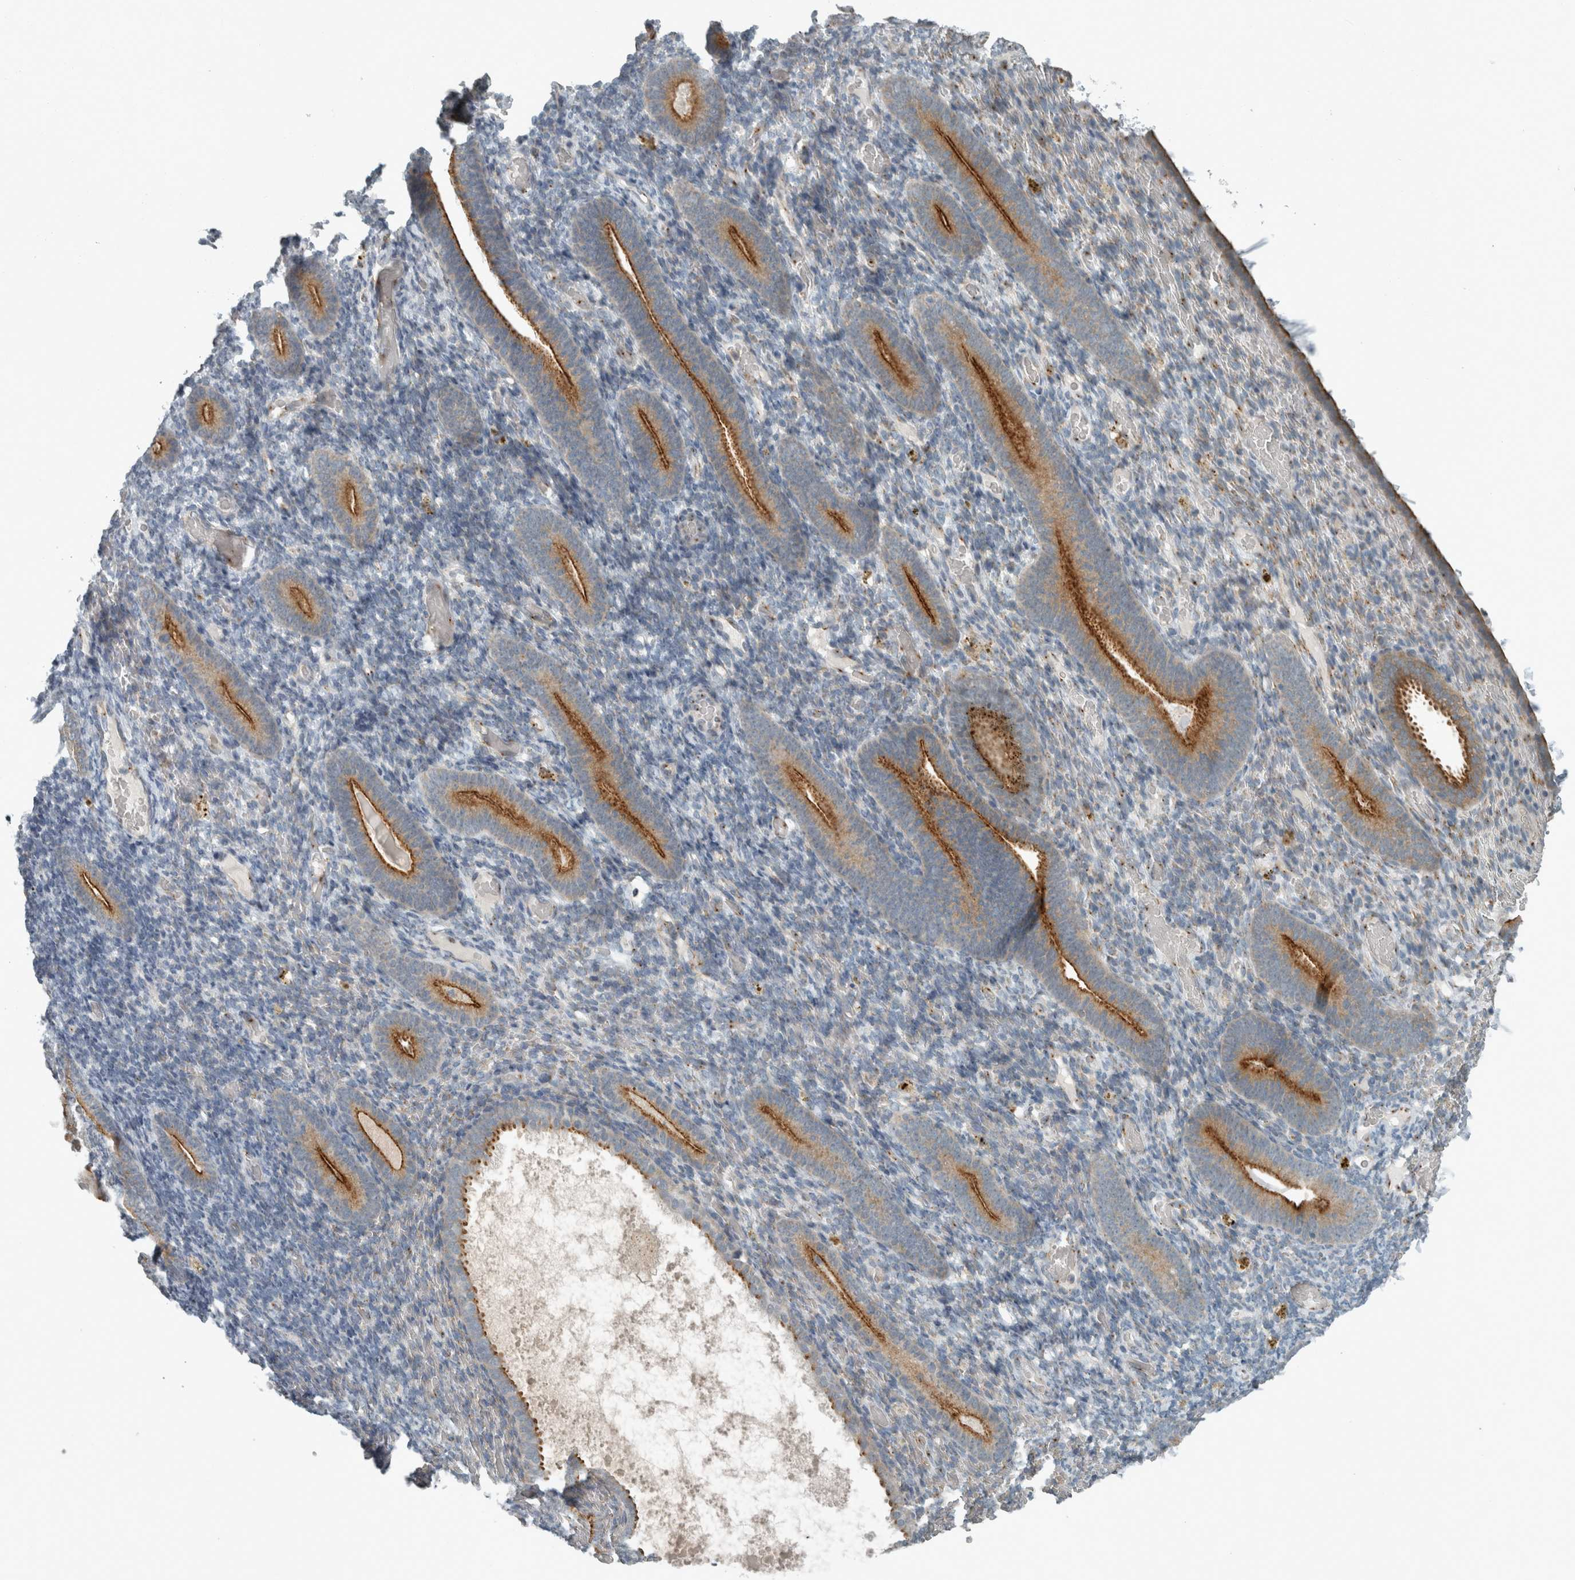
{"staining": {"intensity": "negative", "quantity": "none", "location": "none"}, "tissue": "endometrium", "cell_type": "Cells in endometrial stroma", "image_type": "normal", "snomed": [{"axis": "morphology", "description": "Normal tissue, NOS"}, {"axis": "topography", "description": "Endometrium"}], "caption": "There is no significant positivity in cells in endometrial stroma of endometrium. (DAB (3,3'-diaminobenzidine) immunohistochemistry (IHC), high magnification).", "gene": "KIF1C", "patient": {"sex": "female", "age": 51}}